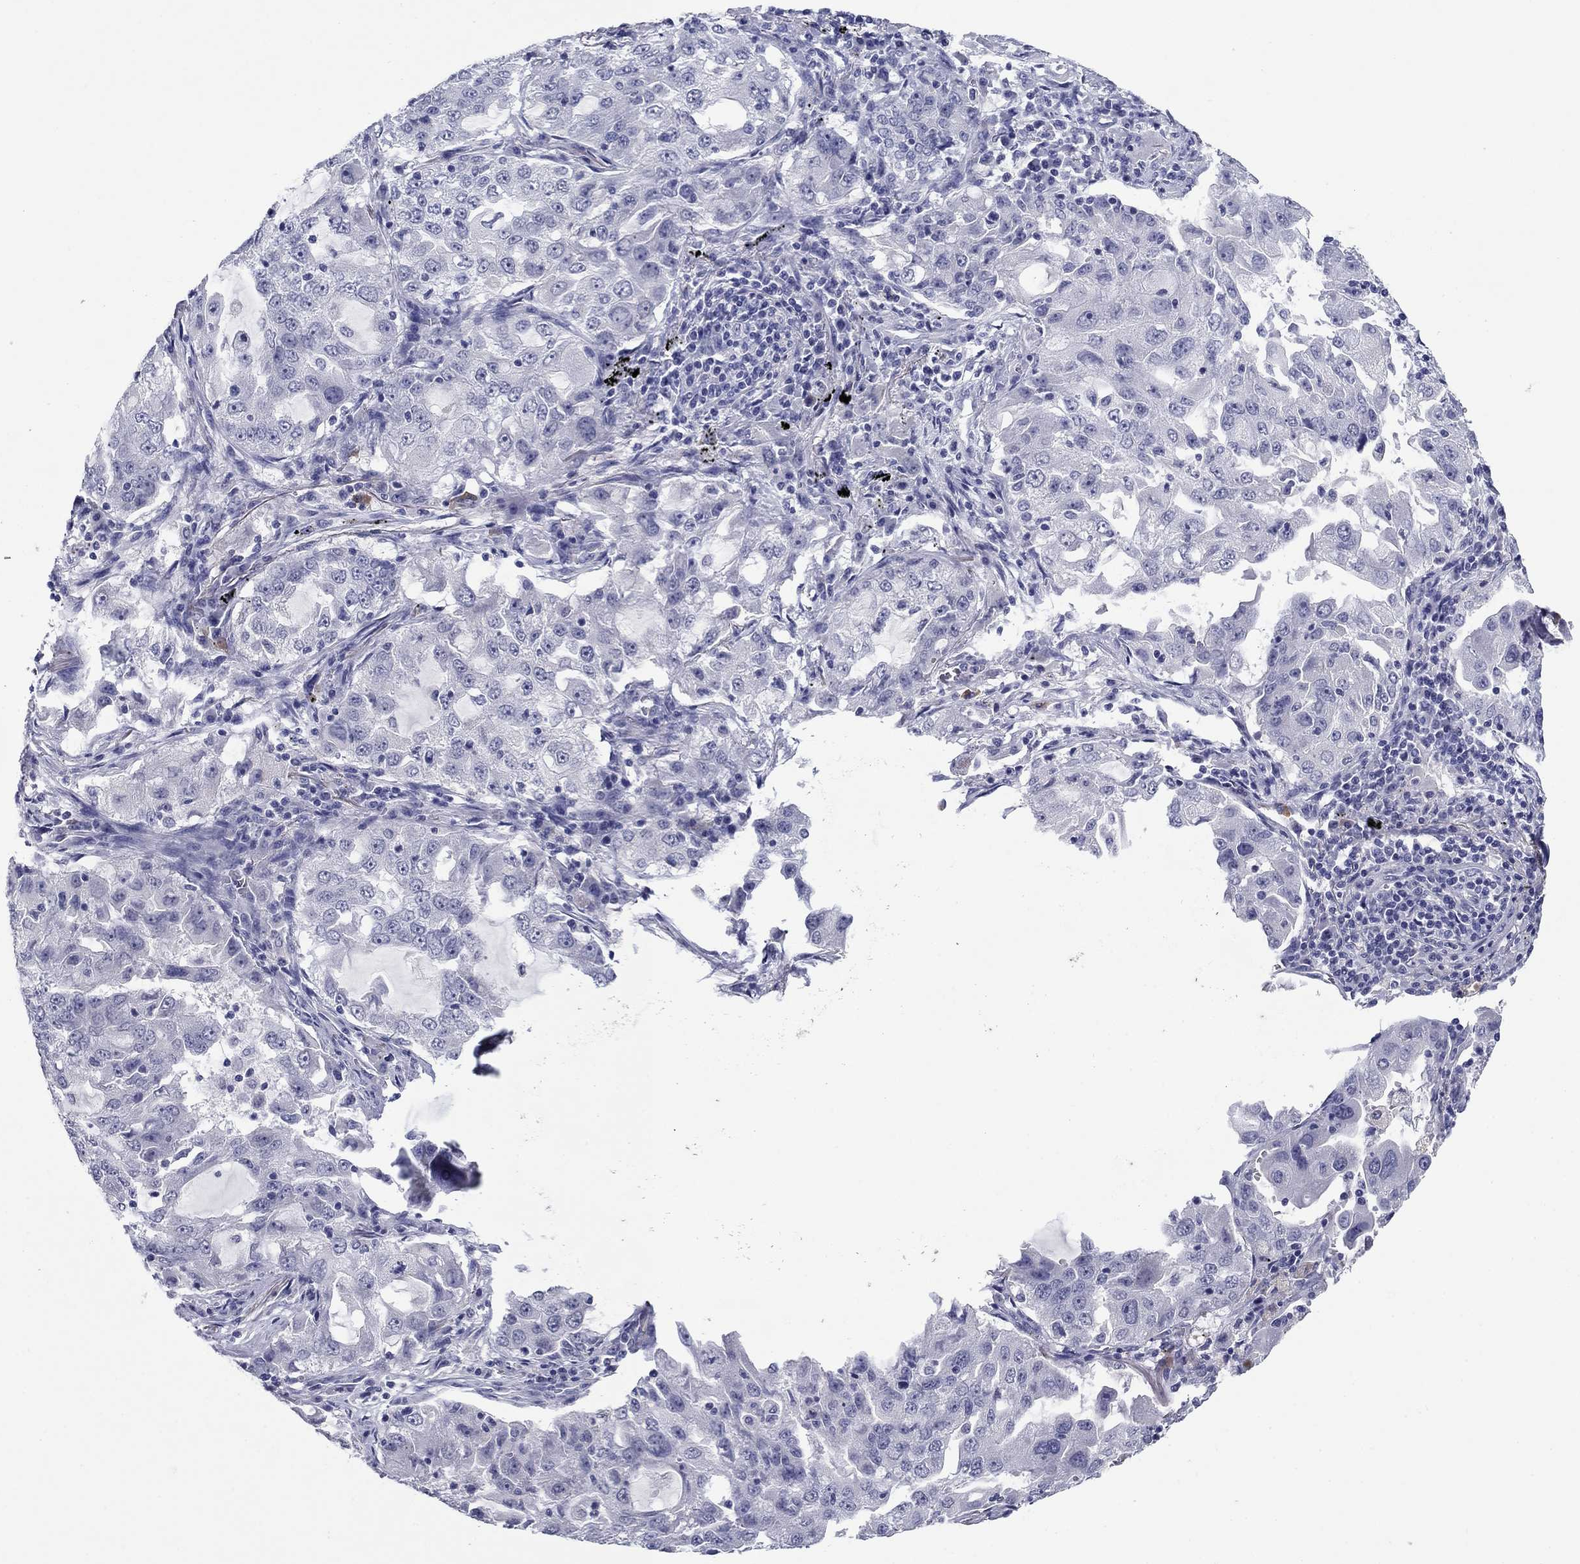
{"staining": {"intensity": "negative", "quantity": "none", "location": "none"}, "tissue": "lung cancer", "cell_type": "Tumor cells", "image_type": "cancer", "snomed": [{"axis": "morphology", "description": "Adenocarcinoma, NOS"}, {"axis": "topography", "description": "Lung"}], "caption": "A high-resolution histopathology image shows immunohistochemistry (IHC) staining of adenocarcinoma (lung), which exhibits no significant positivity in tumor cells. (Brightfield microscopy of DAB (3,3'-diaminobenzidine) IHC at high magnification).", "gene": "HAO1", "patient": {"sex": "female", "age": 61}}